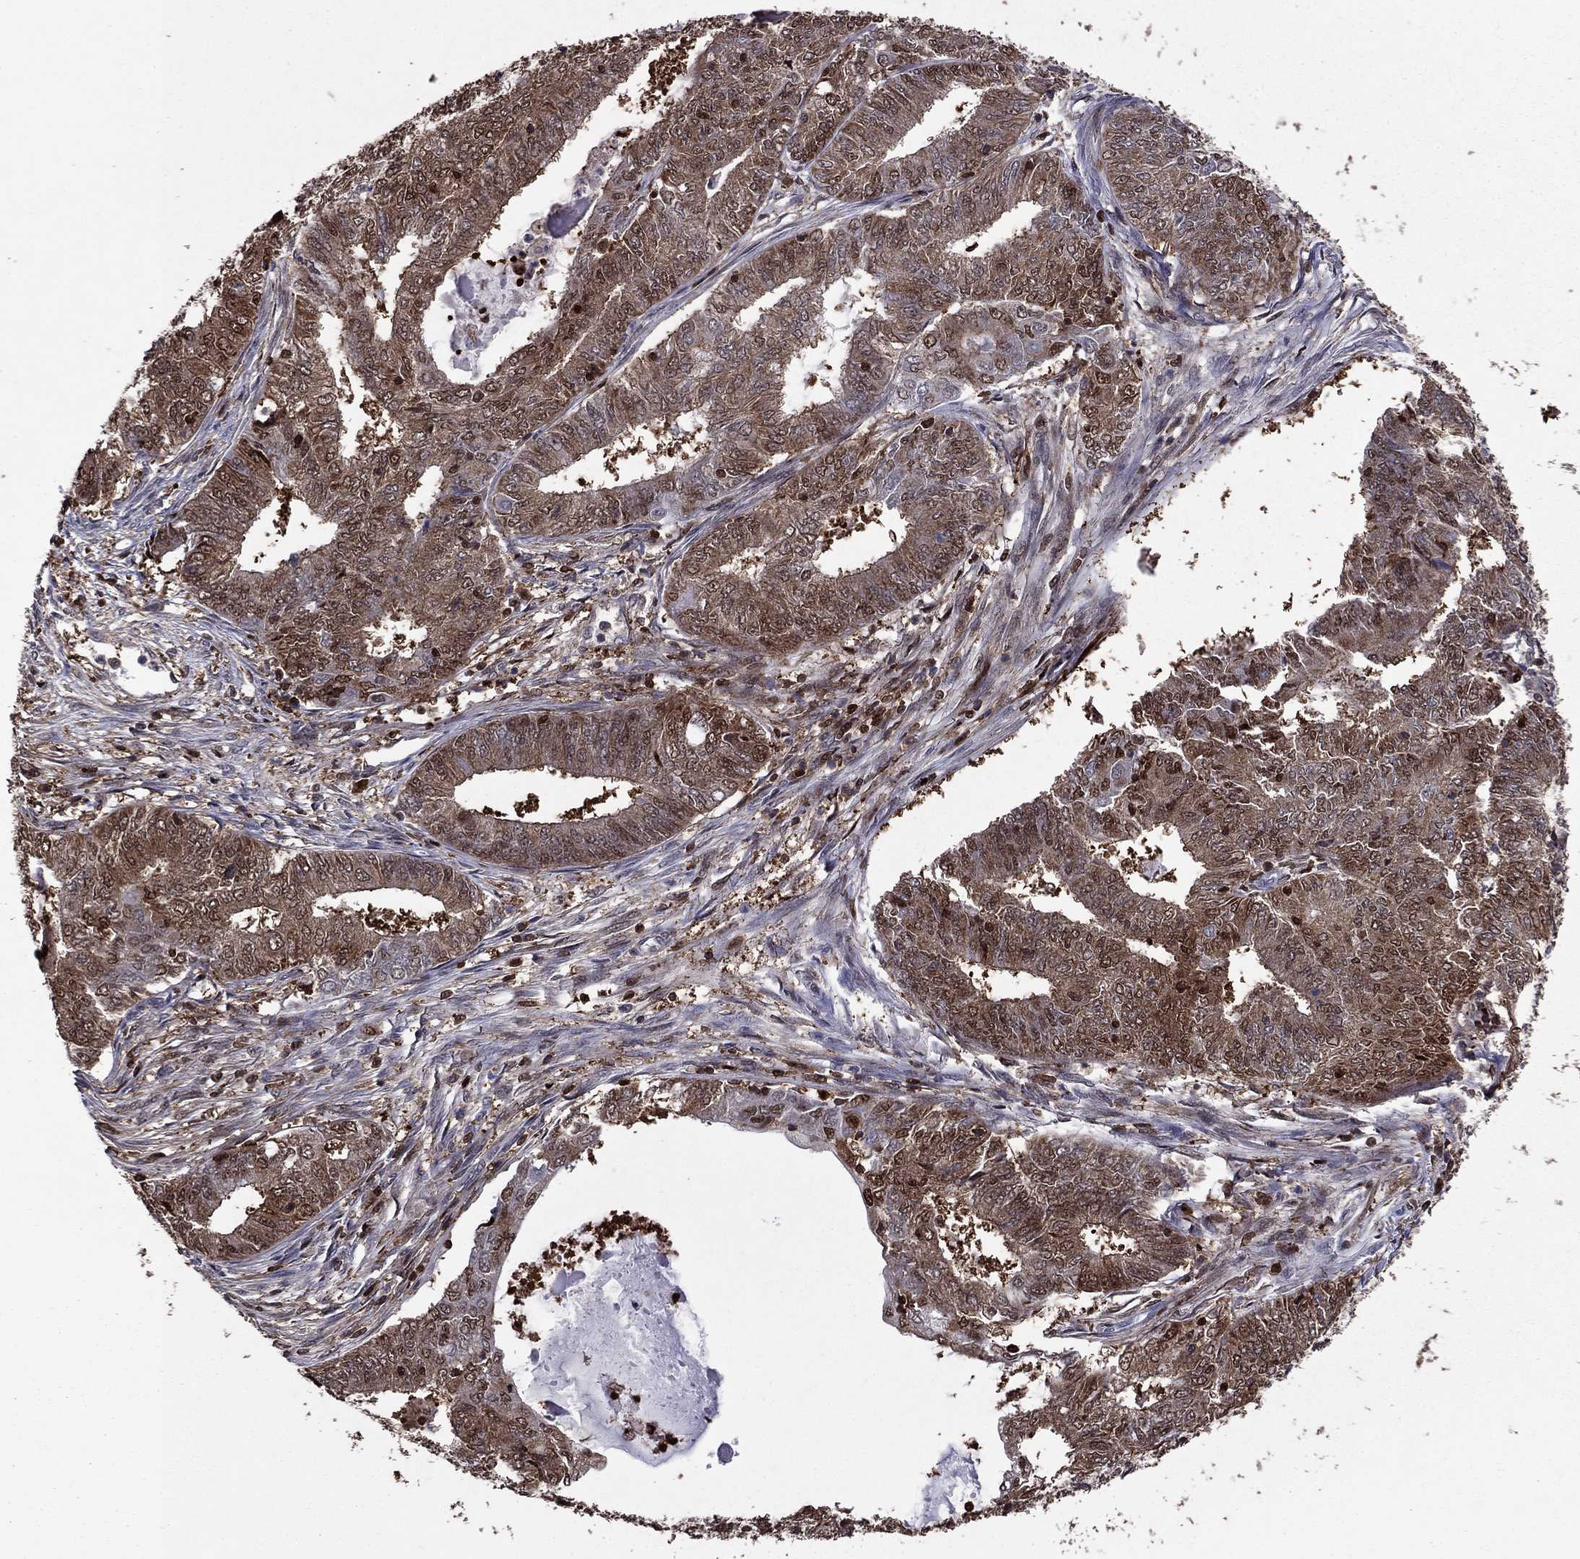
{"staining": {"intensity": "moderate", "quantity": "25%-75%", "location": "cytoplasmic/membranous"}, "tissue": "endometrial cancer", "cell_type": "Tumor cells", "image_type": "cancer", "snomed": [{"axis": "morphology", "description": "Adenocarcinoma, NOS"}, {"axis": "topography", "description": "Endometrium"}], "caption": "IHC staining of endometrial adenocarcinoma, which reveals medium levels of moderate cytoplasmic/membranous expression in about 25%-75% of tumor cells indicating moderate cytoplasmic/membranous protein staining. The staining was performed using DAB (brown) for protein detection and nuclei were counterstained in hematoxylin (blue).", "gene": "APPBP2", "patient": {"sex": "female", "age": 62}}